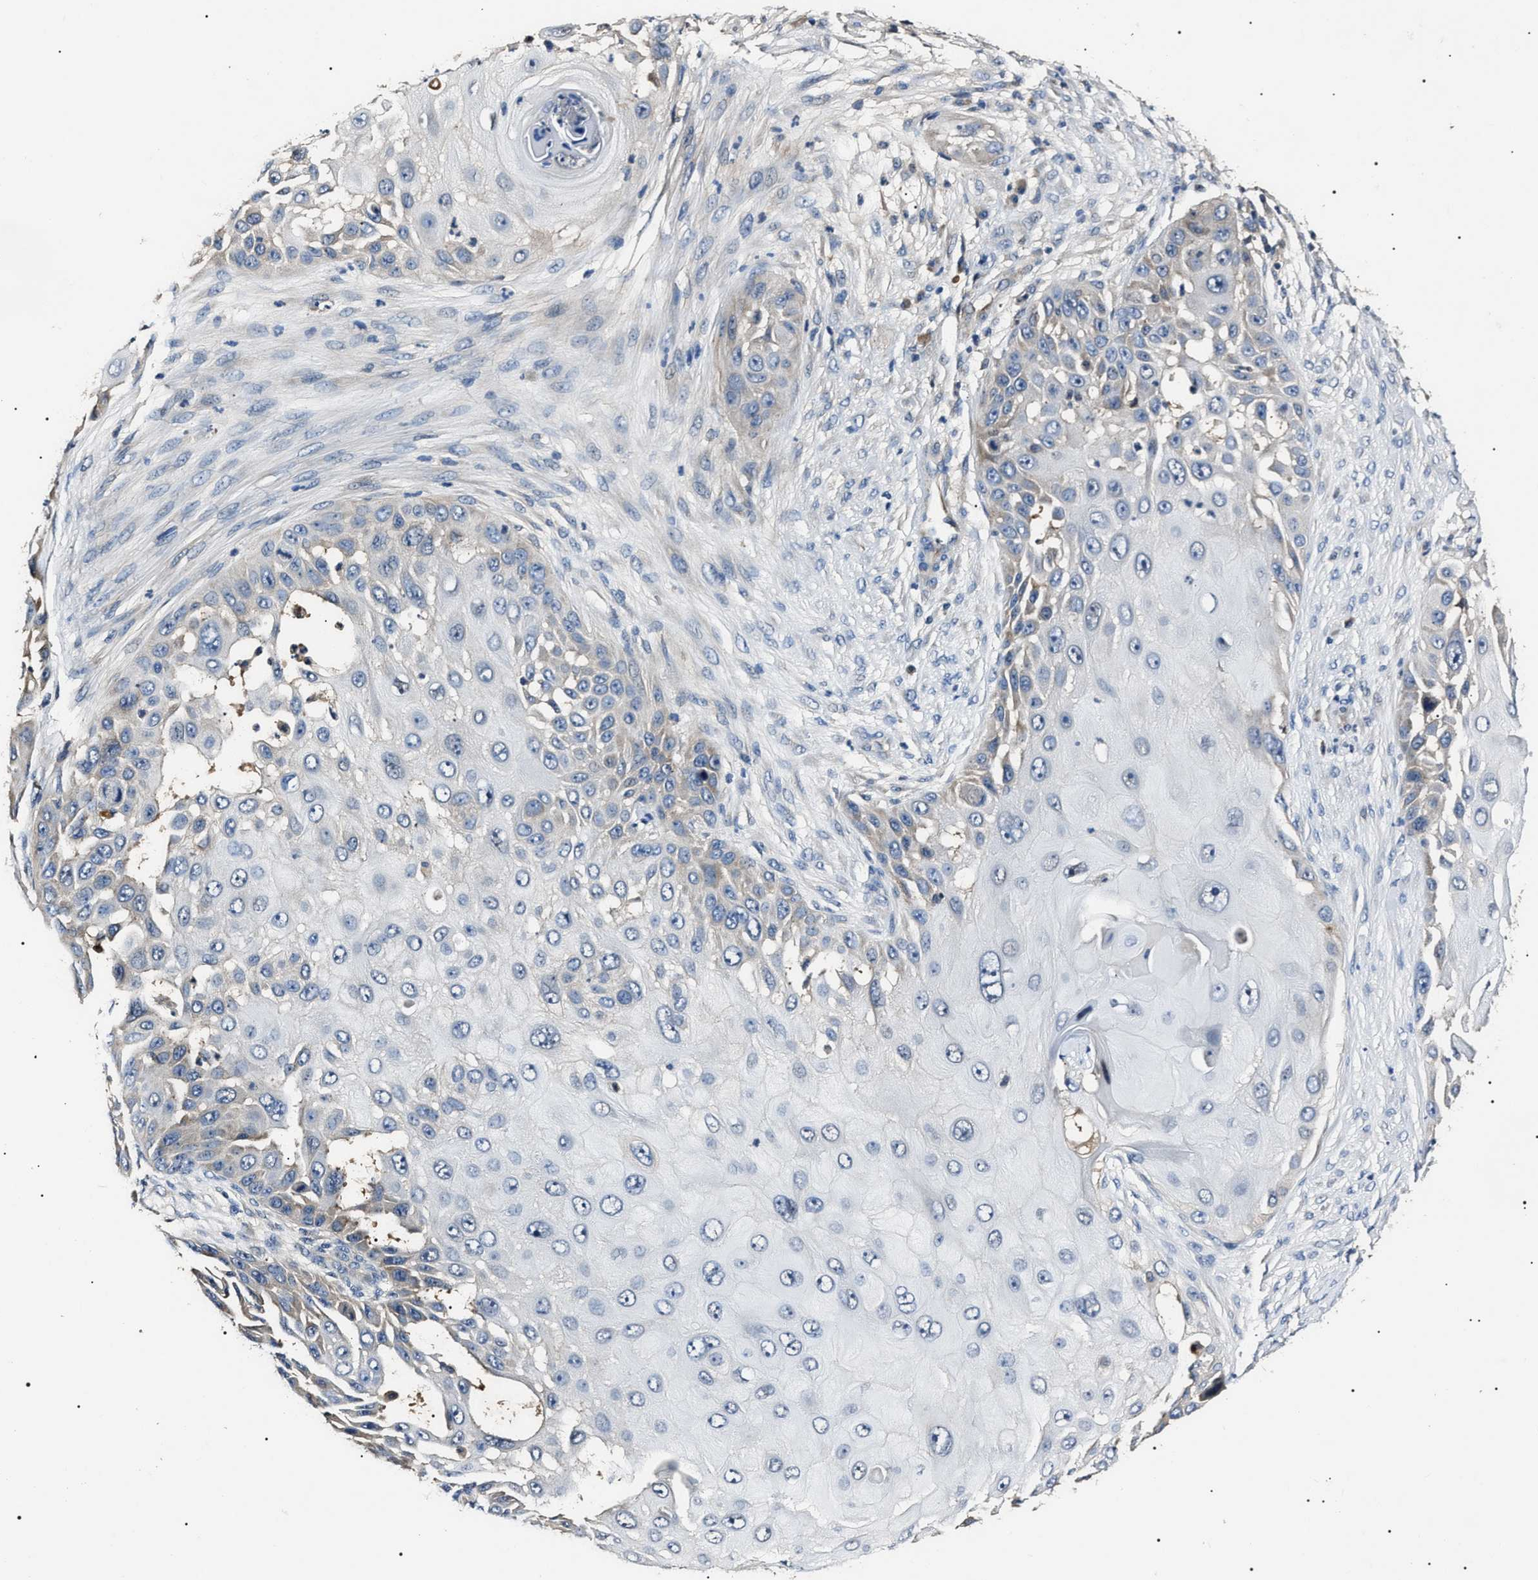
{"staining": {"intensity": "weak", "quantity": "<25%", "location": "cytoplasmic/membranous"}, "tissue": "skin cancer", "cell_type": "Tumor cells", "image_type": "cancer", "snomed": [{"axis": "morphology", "description": "Squamous cell carcinoma, NOS"}, {"axis": "topography", "description": "Skin"}], "caption": "This is an immunohistochemistry image of squamous cell carcinoma (skin). There is no staining in tumor cells.", "gene": "IFT81", "patient": {"sex": "female", "age": 44}}